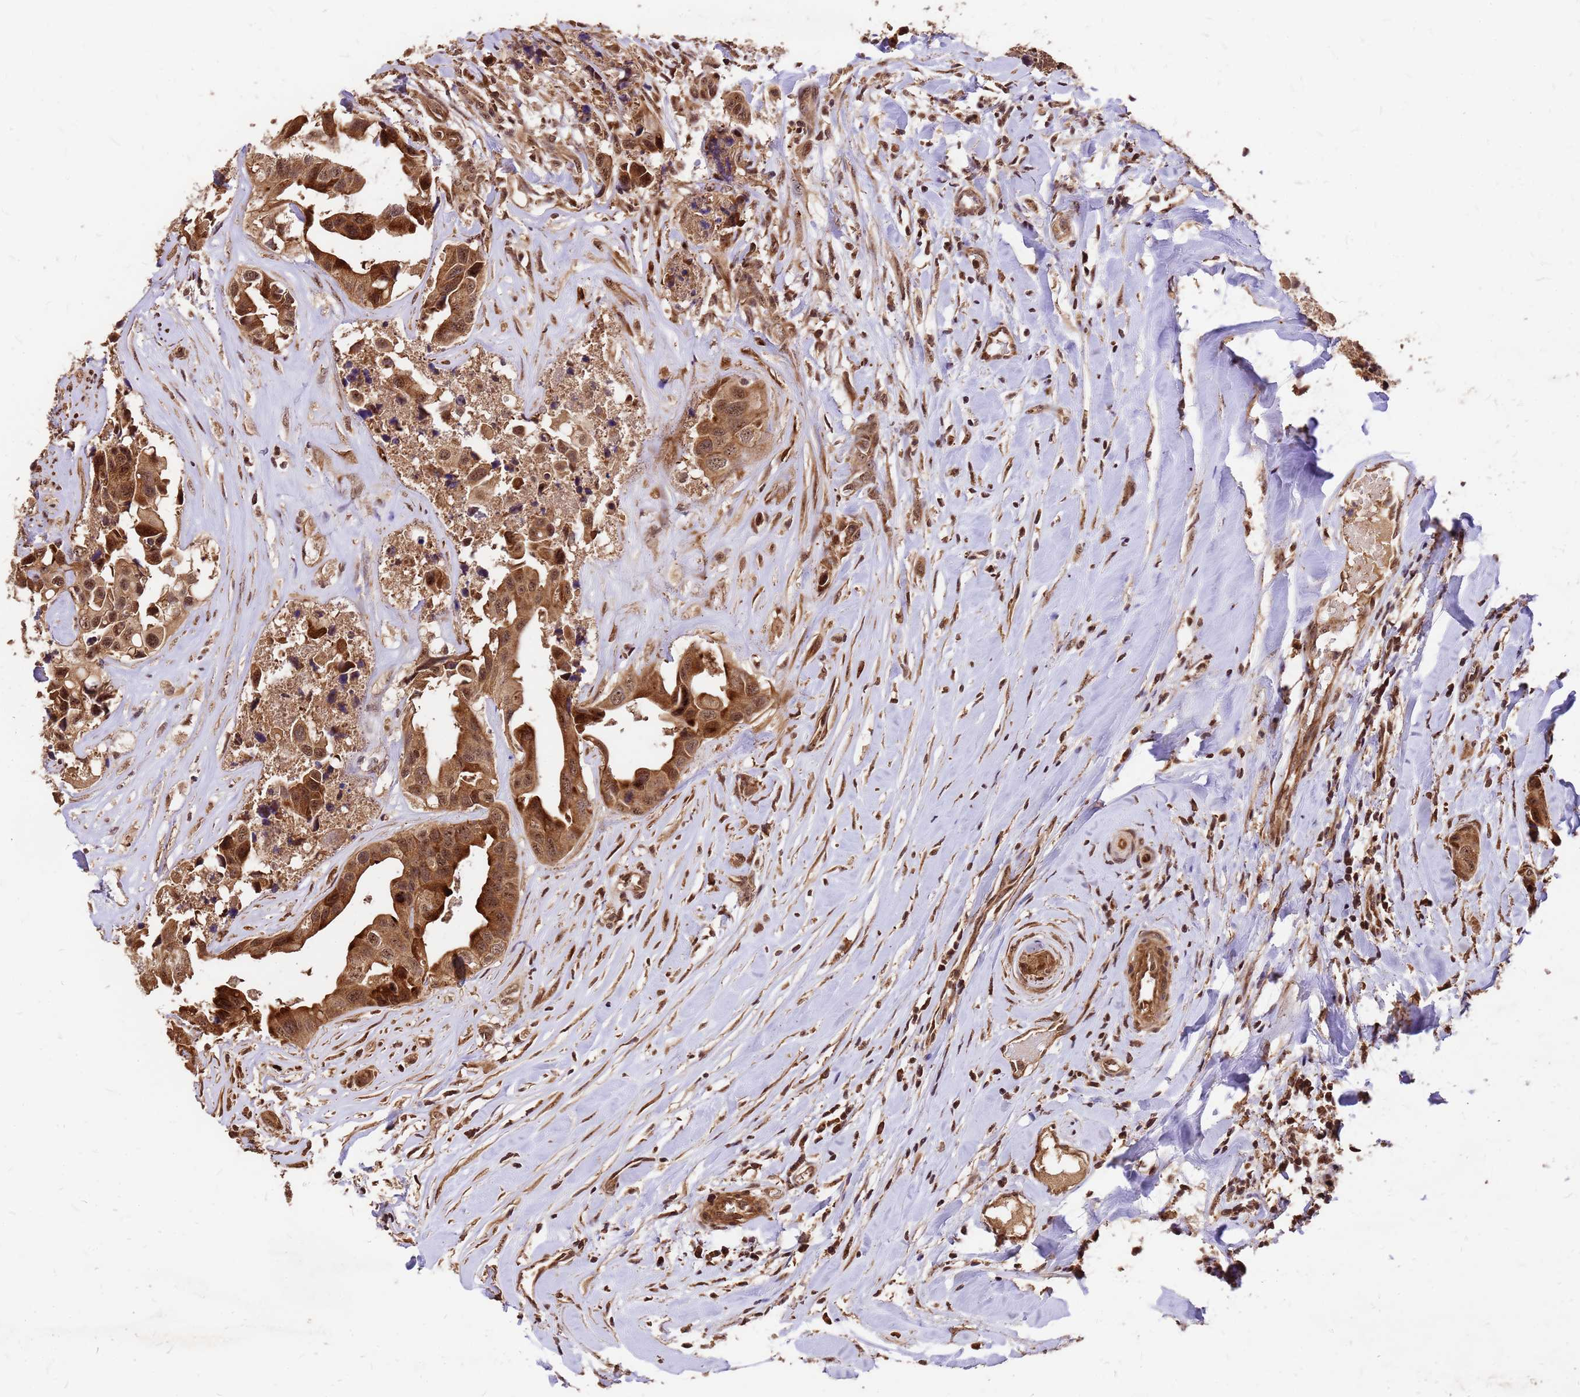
{"staining": {"intensity": "strong", "quantity": ">75%", "location": "cytoplasmic/membranous,nuclear"}, "tissue": "head and neck cancer", "cell_type": "Tumor cells", "image_type": "cancer", "snomed": [{"axis": "morphology", "description": "Adenocarcinoma, NOS"}, {"axis": "morphology", "description": "Adenocarcinoma, metastatic, NOS"}, {"axis": "topography", "description": "Head-Neck"}], "caption": "Head and neck cancer (adenocarcinoma) stained with immunohistochemistry (IHC) displays strong cytoplasmic/membranous and nuclear expression in about >75% of tumor cells.", "gene": "GPATCH8", "patient": {"sex": "male", "age": 75}}